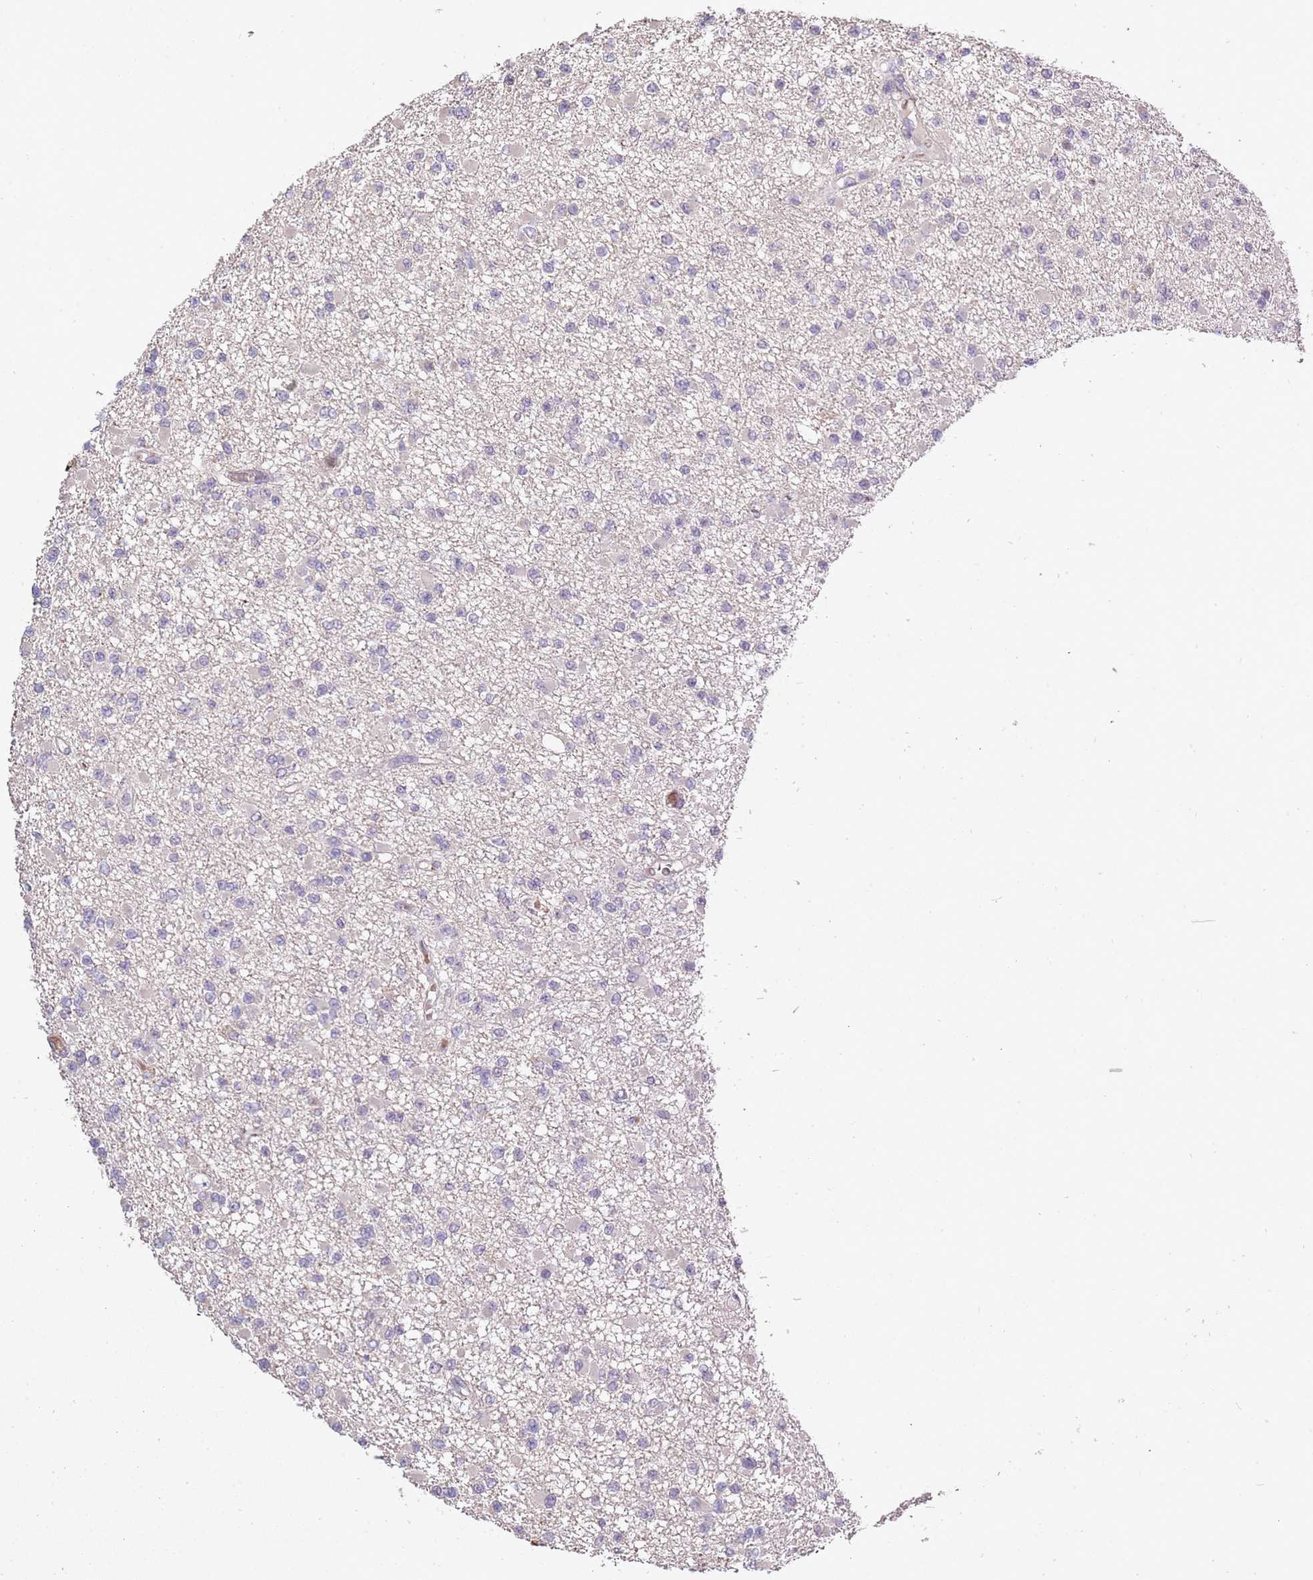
{"staining": {"intensity": "negative", "quantity": "none", "location": "none"}, "tissue": "glioma", "cell_type": "Tumor cells", "image_type": "cancer", "snomed": [{"axis": "morphology", "description": "Glioma, malignant, Low grade"}, {"axis": "topography", "description": "Brain"}], "caption": "This is an immunohistochemistry image of human low-grade glioma (malignant). There is no staining in tumor cells.", "gene": "P2RY13", "patient": {"sex": "female", "age": 22}}